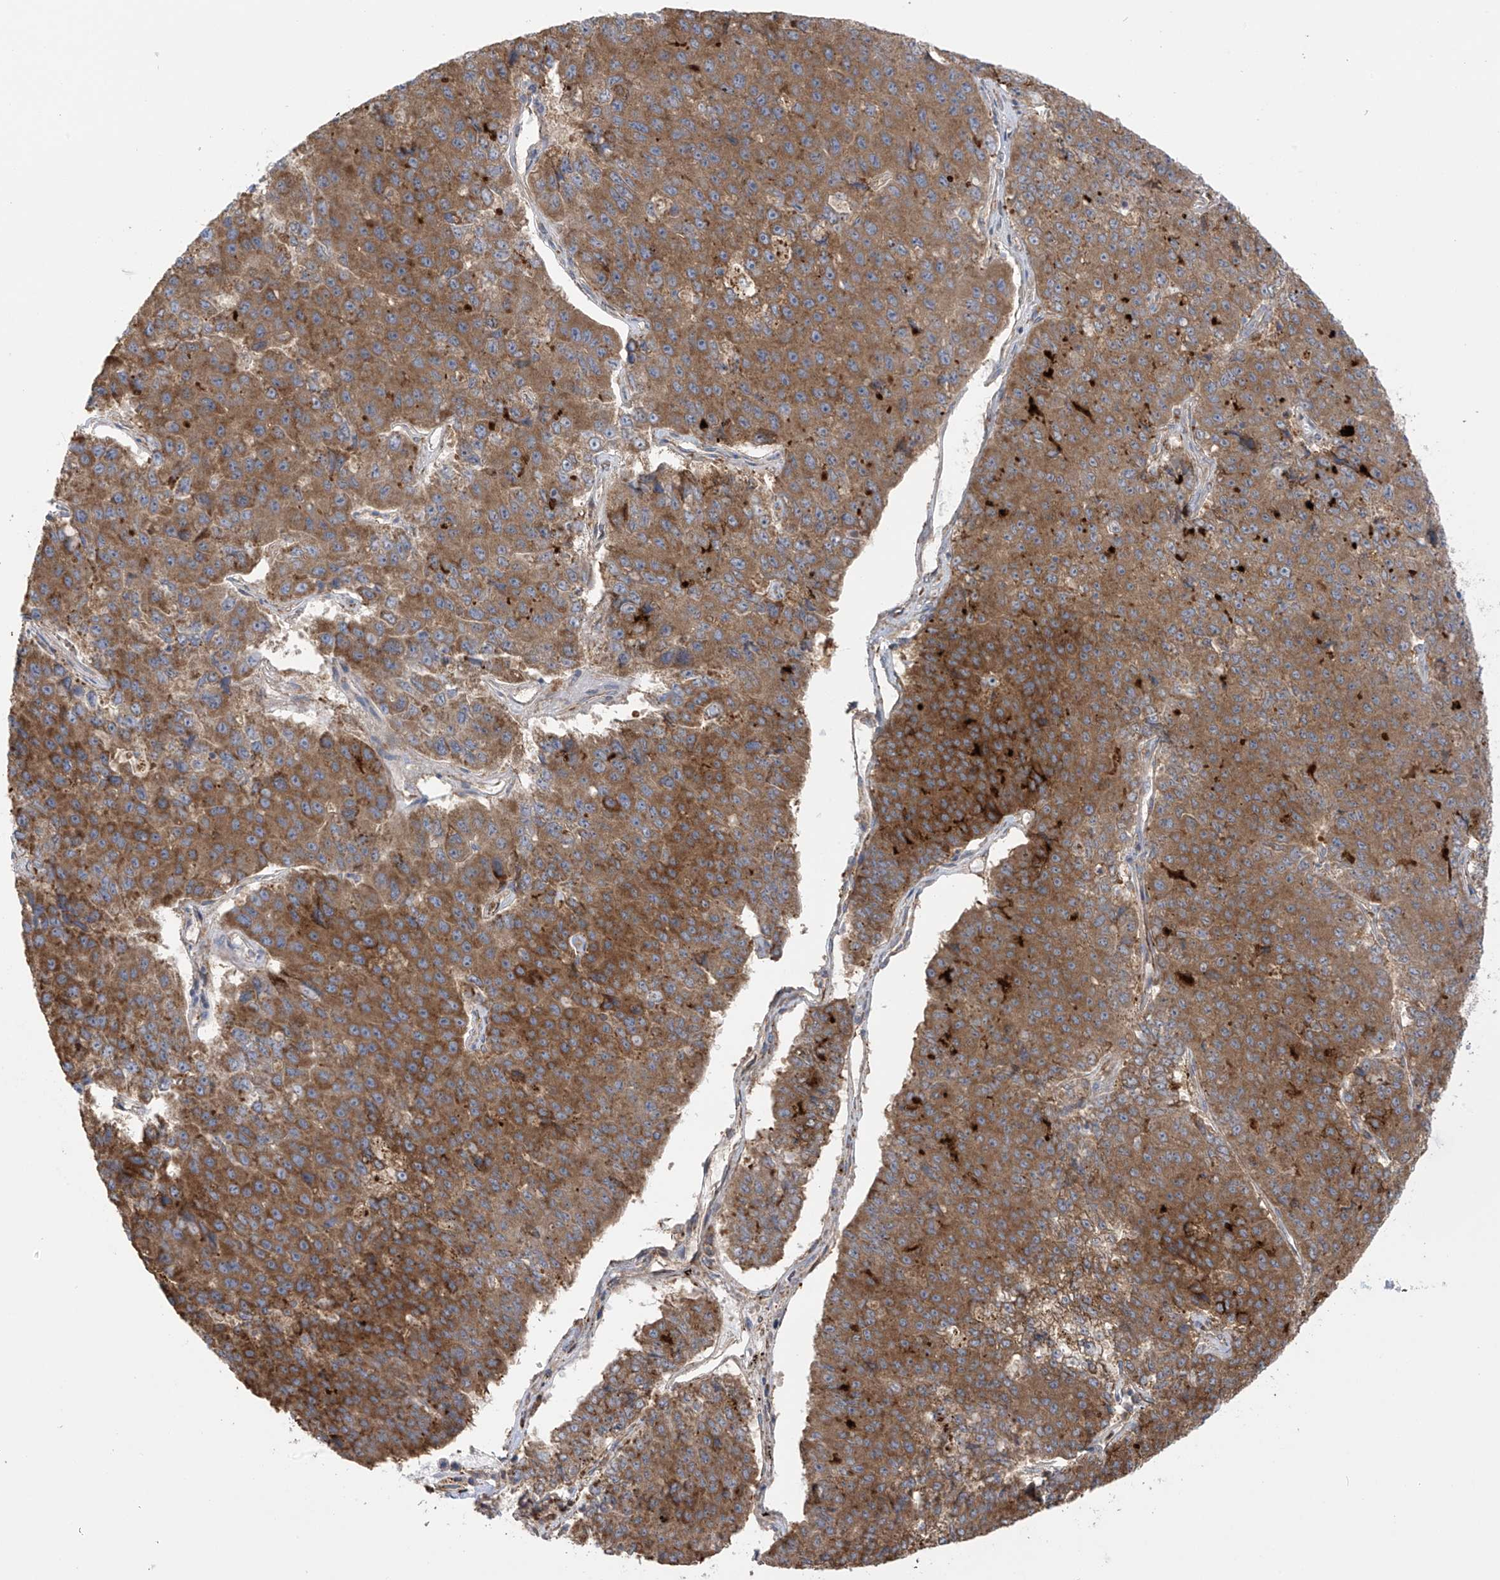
{"staining": {"intensity": "moderate", "quantity": ">75%", "location": "cytoplasmic/membranous"}, "tissue": "pancreatic cancer", "cell_type": "Tumor cells", "image_type": "cancer", "snomed": [{"axis": "morphology", "description": "Adenocarcinoma, NOS"}, {"axis": "topography", "description": "Pancreas"}], "caption": "Adenocarcinoma (pancreatic) stained with a brown dye reveals moderate cytoplasmic/membranous positive positivity in approximately >75% of tumor cells.", "gene": "KIAA1522", "patient": {"sex": "male", "age": 50}}